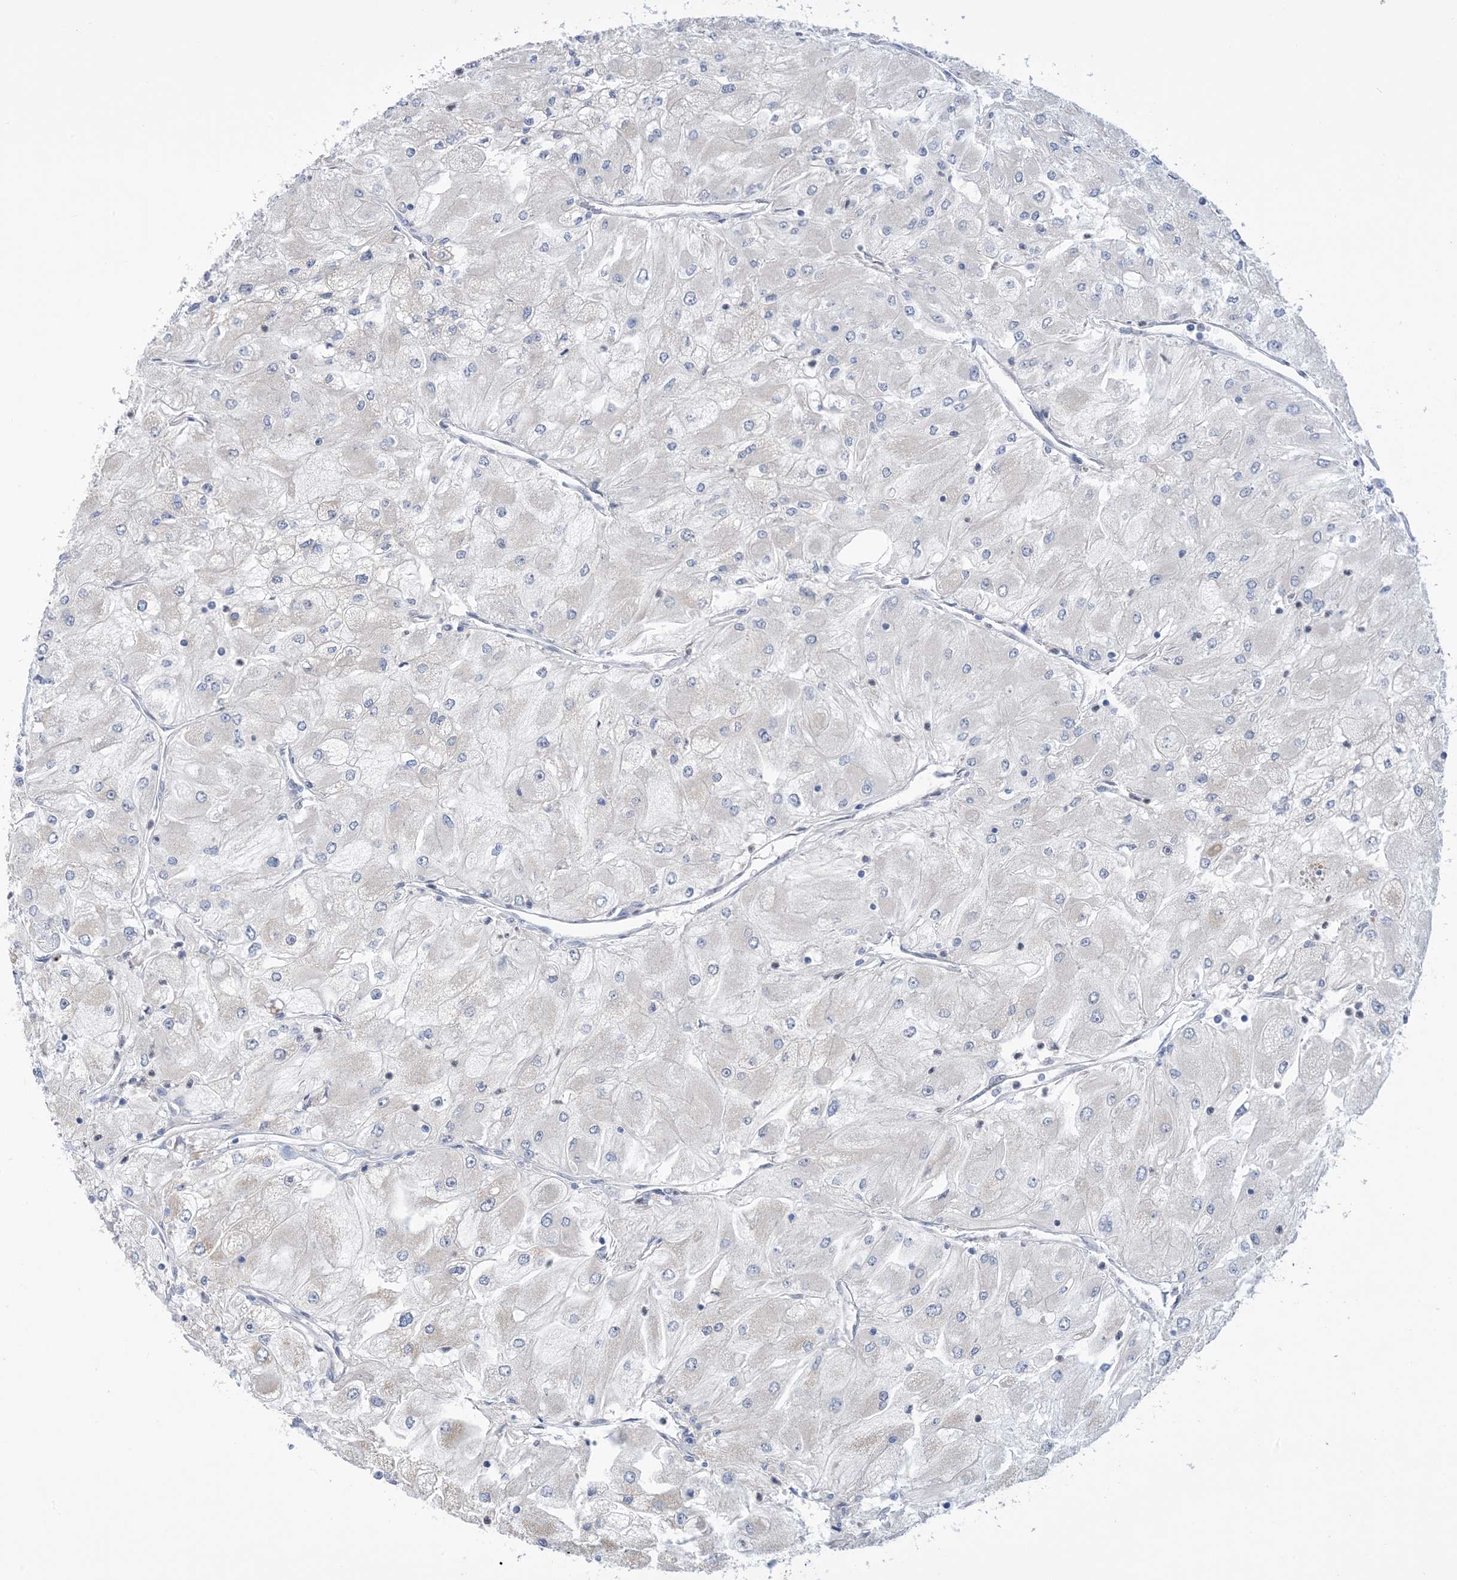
{"staining": {"intensity": "negative", "quantity": "none", "location": "none"}, "tissue": "renal cancer", "cell_type": "Tumor cells", "image_type": "cancer", "snomed": [{"axis": "morphology", "description": "Adenocarcinoma, NOS"}, {"axis": "topography", "description": "Kidney"}], "caption": "IHC of adenocarcinoma (renal) displays no expression in tumor cells.", "gene": "TTYH1", "patient": {"sex": "male", "age": 80}}